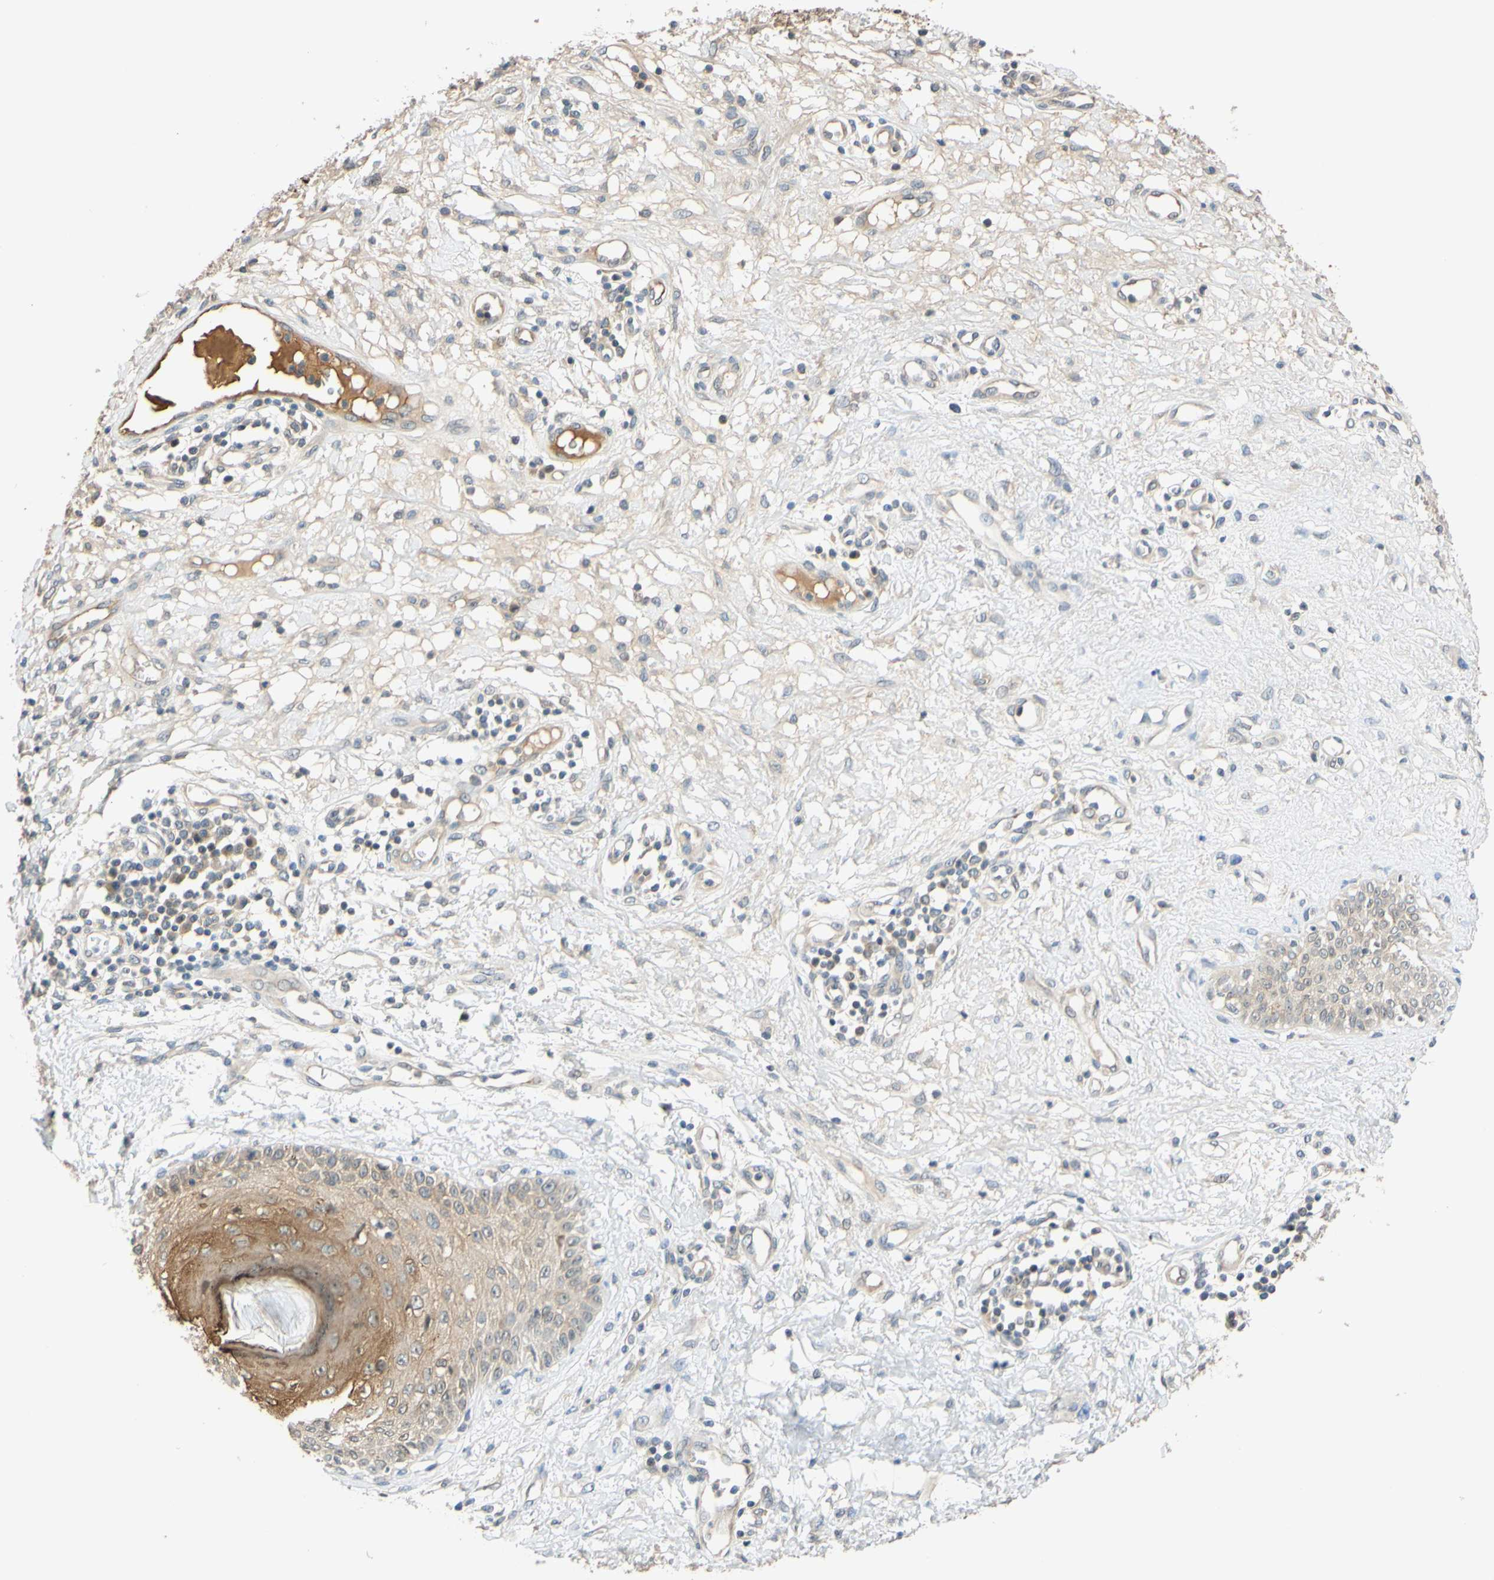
{"staining": {"intensity": "negative", "quantity": "none", "location": "none"}, "tissue": "skin cancer", "cell_type": "Tumor cells", "image_type": "cancer", "snomed": [{"axis": "morphology", "description": "Squamous cell carcinoma, NOS"}, {"axis": "topography", "description": "Skin"}], "caption": "DAB immunohistochemical staining of skin cancer (squamous cell carcinoma) displays no significant staining in tumor cells. (DAB (3,3'-diaminobenzidine) immunohistochemistry (IHC) visualized using brightfield microscopy, high magnification).", "gene": "C2CD2L", "patient": {"sex": "female", "age": 78}}